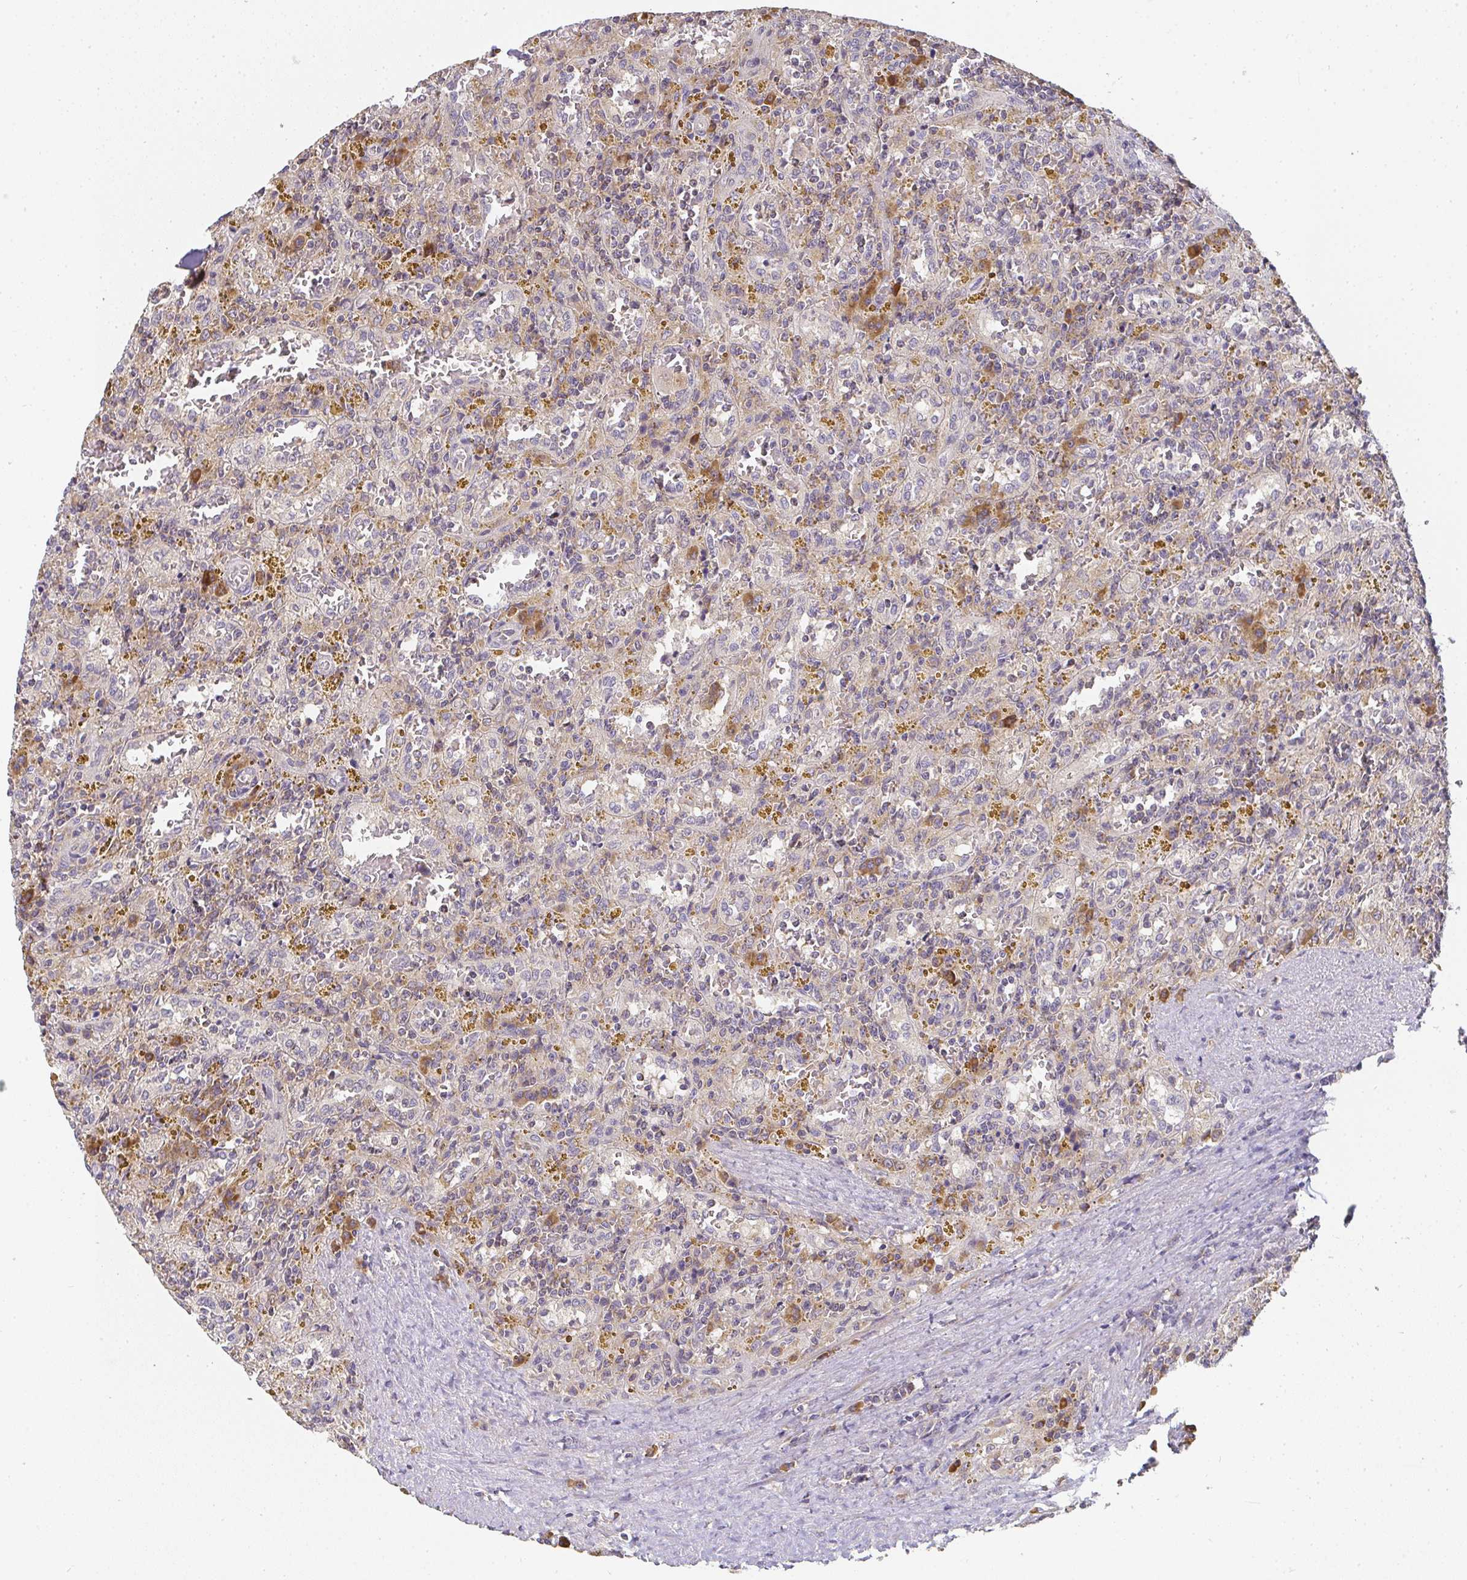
{"staining": {"intensity": "negative", "quantity": "none", "location": "none"}, "tissue": "lymphoma", "cell_type": "Tumor cells", "image_type": "cancer", "snomed": [{"axis": "morphology", "description": "Malignant lymphoma, non-Hodgkin's type, Low grade"}, {"axis": "topography", "description": "Spleen"}], "caption": "This is a image of immunohistochemistry staining of malignant lymphoma, non-Hodgkin's type (low-grade), which shows no staining in tumor cells. (DAB immunohistochemistry (IHC), high magnification).", "gene": "SLC35B3", "patient": {"sex": "female", "age": 65}}